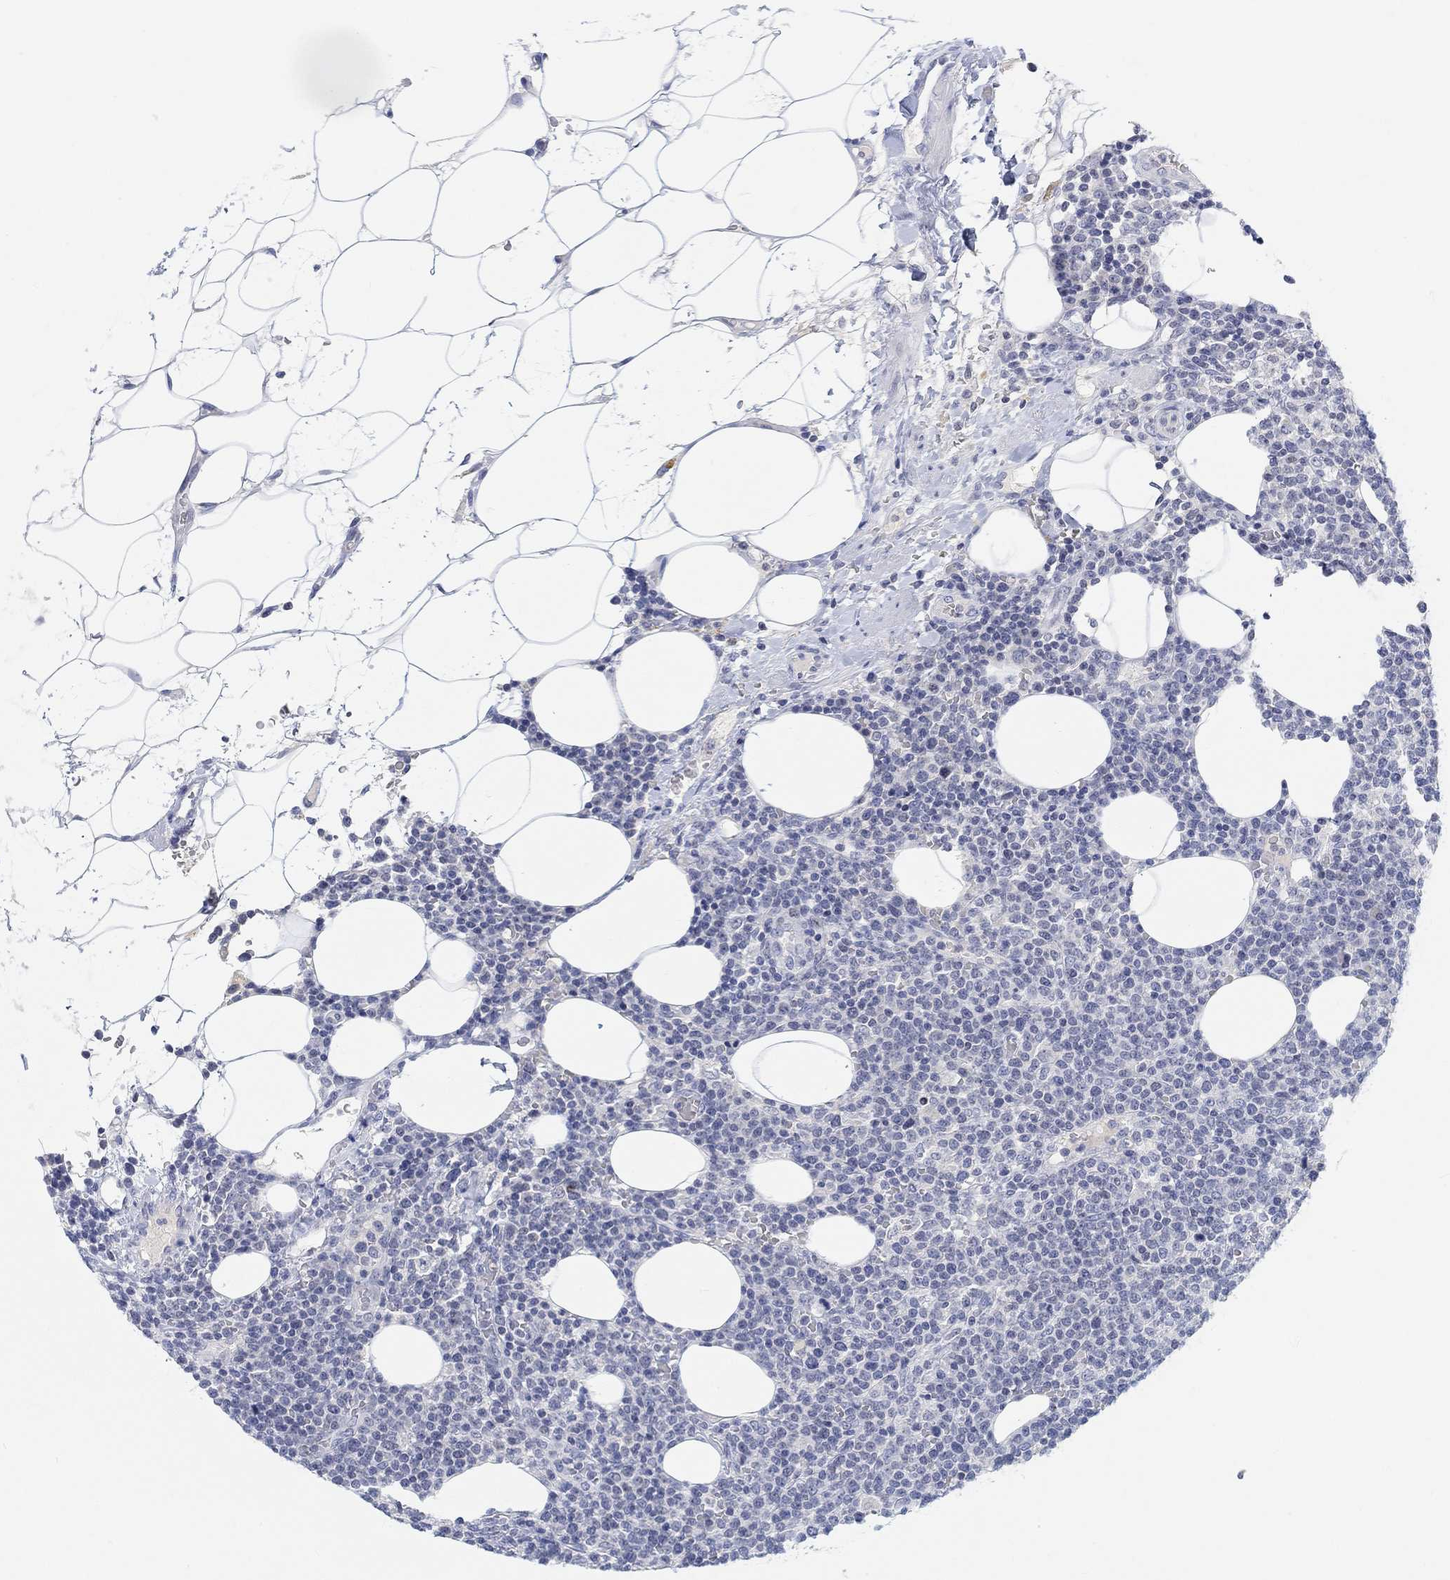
{"staining": {"intensity": "negative", "quantity": "none", "location": "none"}, "tissue": "lymphoma", "cell_type": "Tumor cells", "image_type": "cancer", "snomed": [{"axis": "morphology", "description": "Malignant lymphoma, non-Hodgkin's type, High grade"}, {"axis": "topography", "description": "Lymph node"}], "caption": "Immunohistochemistry (IHC) photomicrograph of neoplastic tissue: human malignant lymphoma, non-Hodgkin's type (high-grade) stained with DAB reveals no significant protein positivity in tumor cells.", "gene": "ATP6V1E2", "patient": {"sex": "male", "age": 61}}